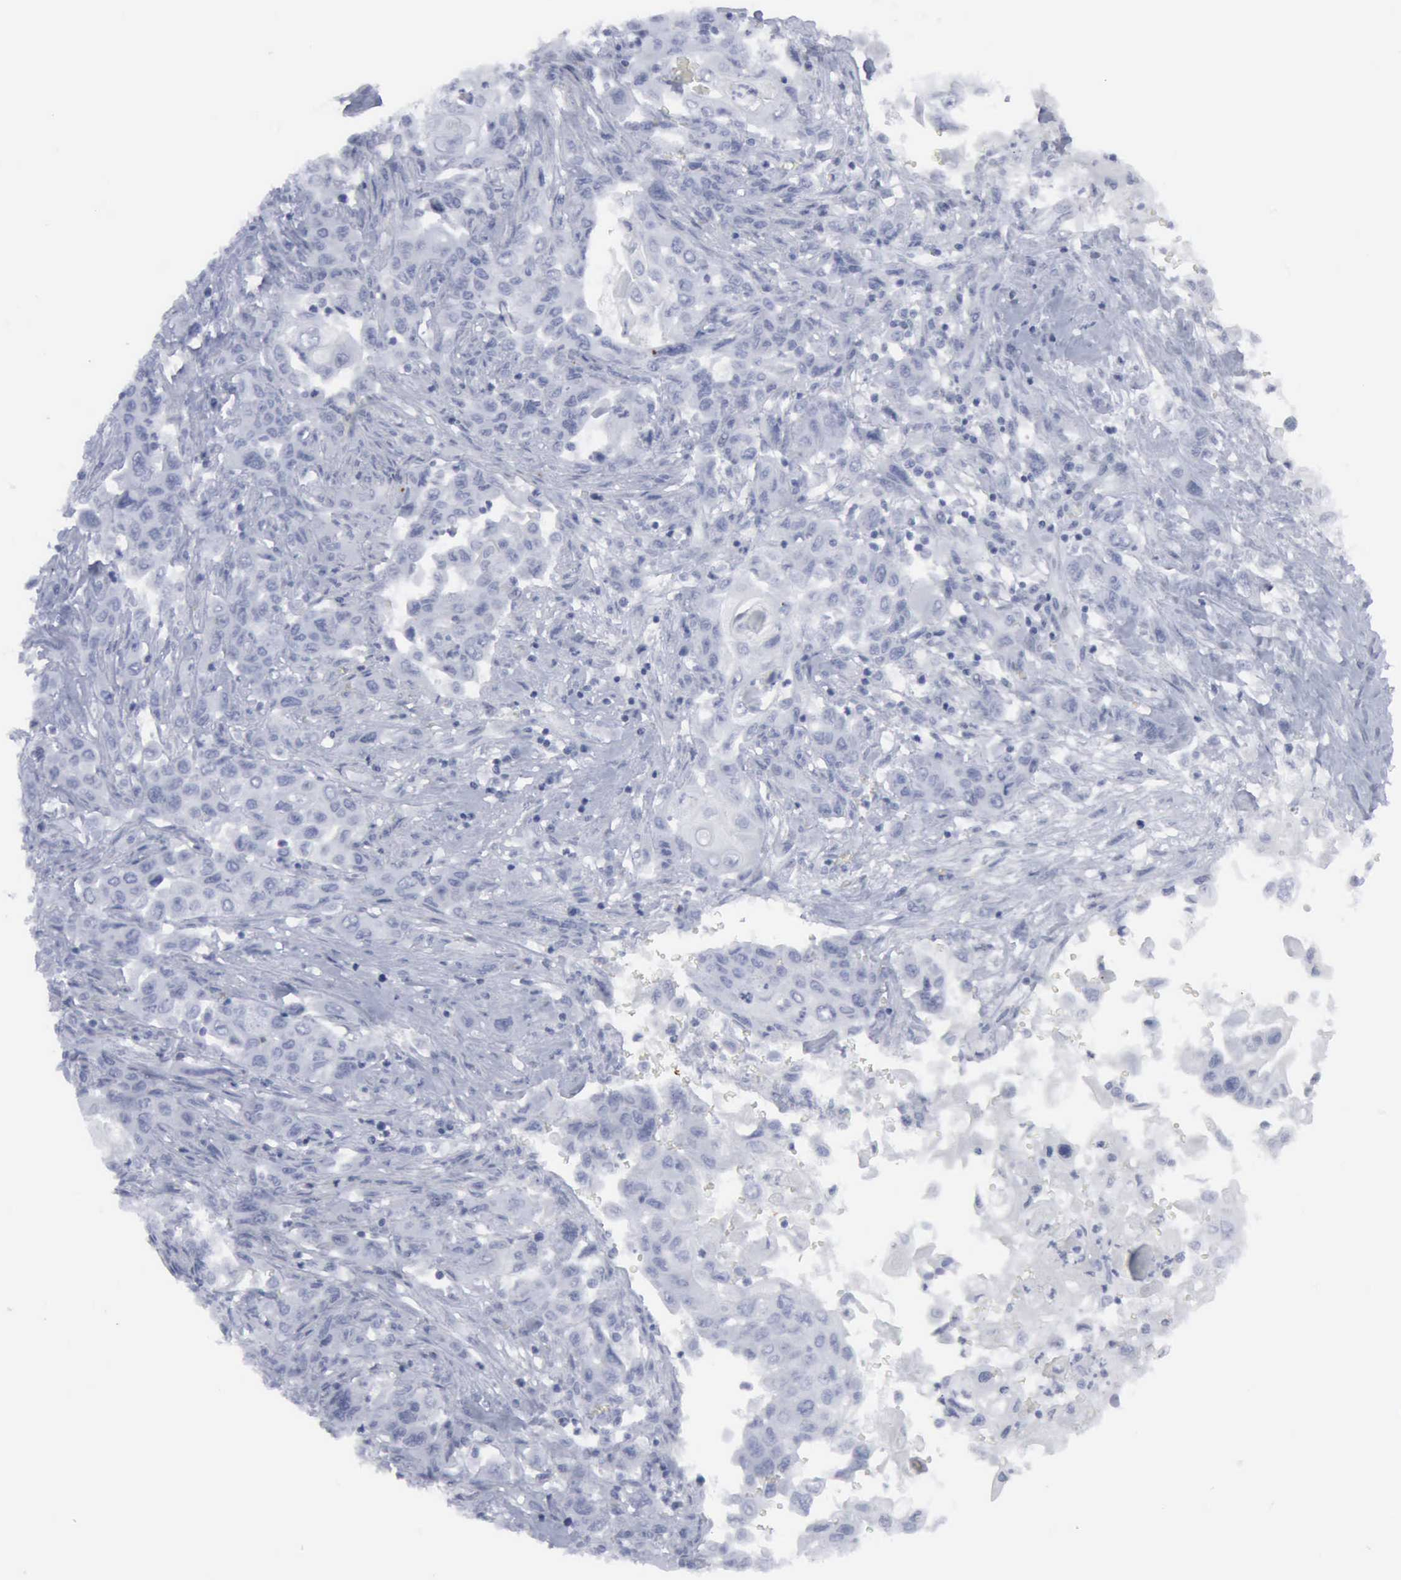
{"staining": {"intensity": "negative", "quantity": "none", "location": "none"}, "tissue": "pancreatic cancer", "cell_type": "Tumor cells", "image_type": "cancer", "snomed": [{"axis": "morphology", "description": "Adenocarcinoma, NOS"}, {"axis": "topography", "description": "Pancreas"}], "caption": "There is no significant expression in tumor cells of adenocarcinoma (pancreatic).", "gene": "VCAM1", "patient": {"sex": "male", "age": 70}}